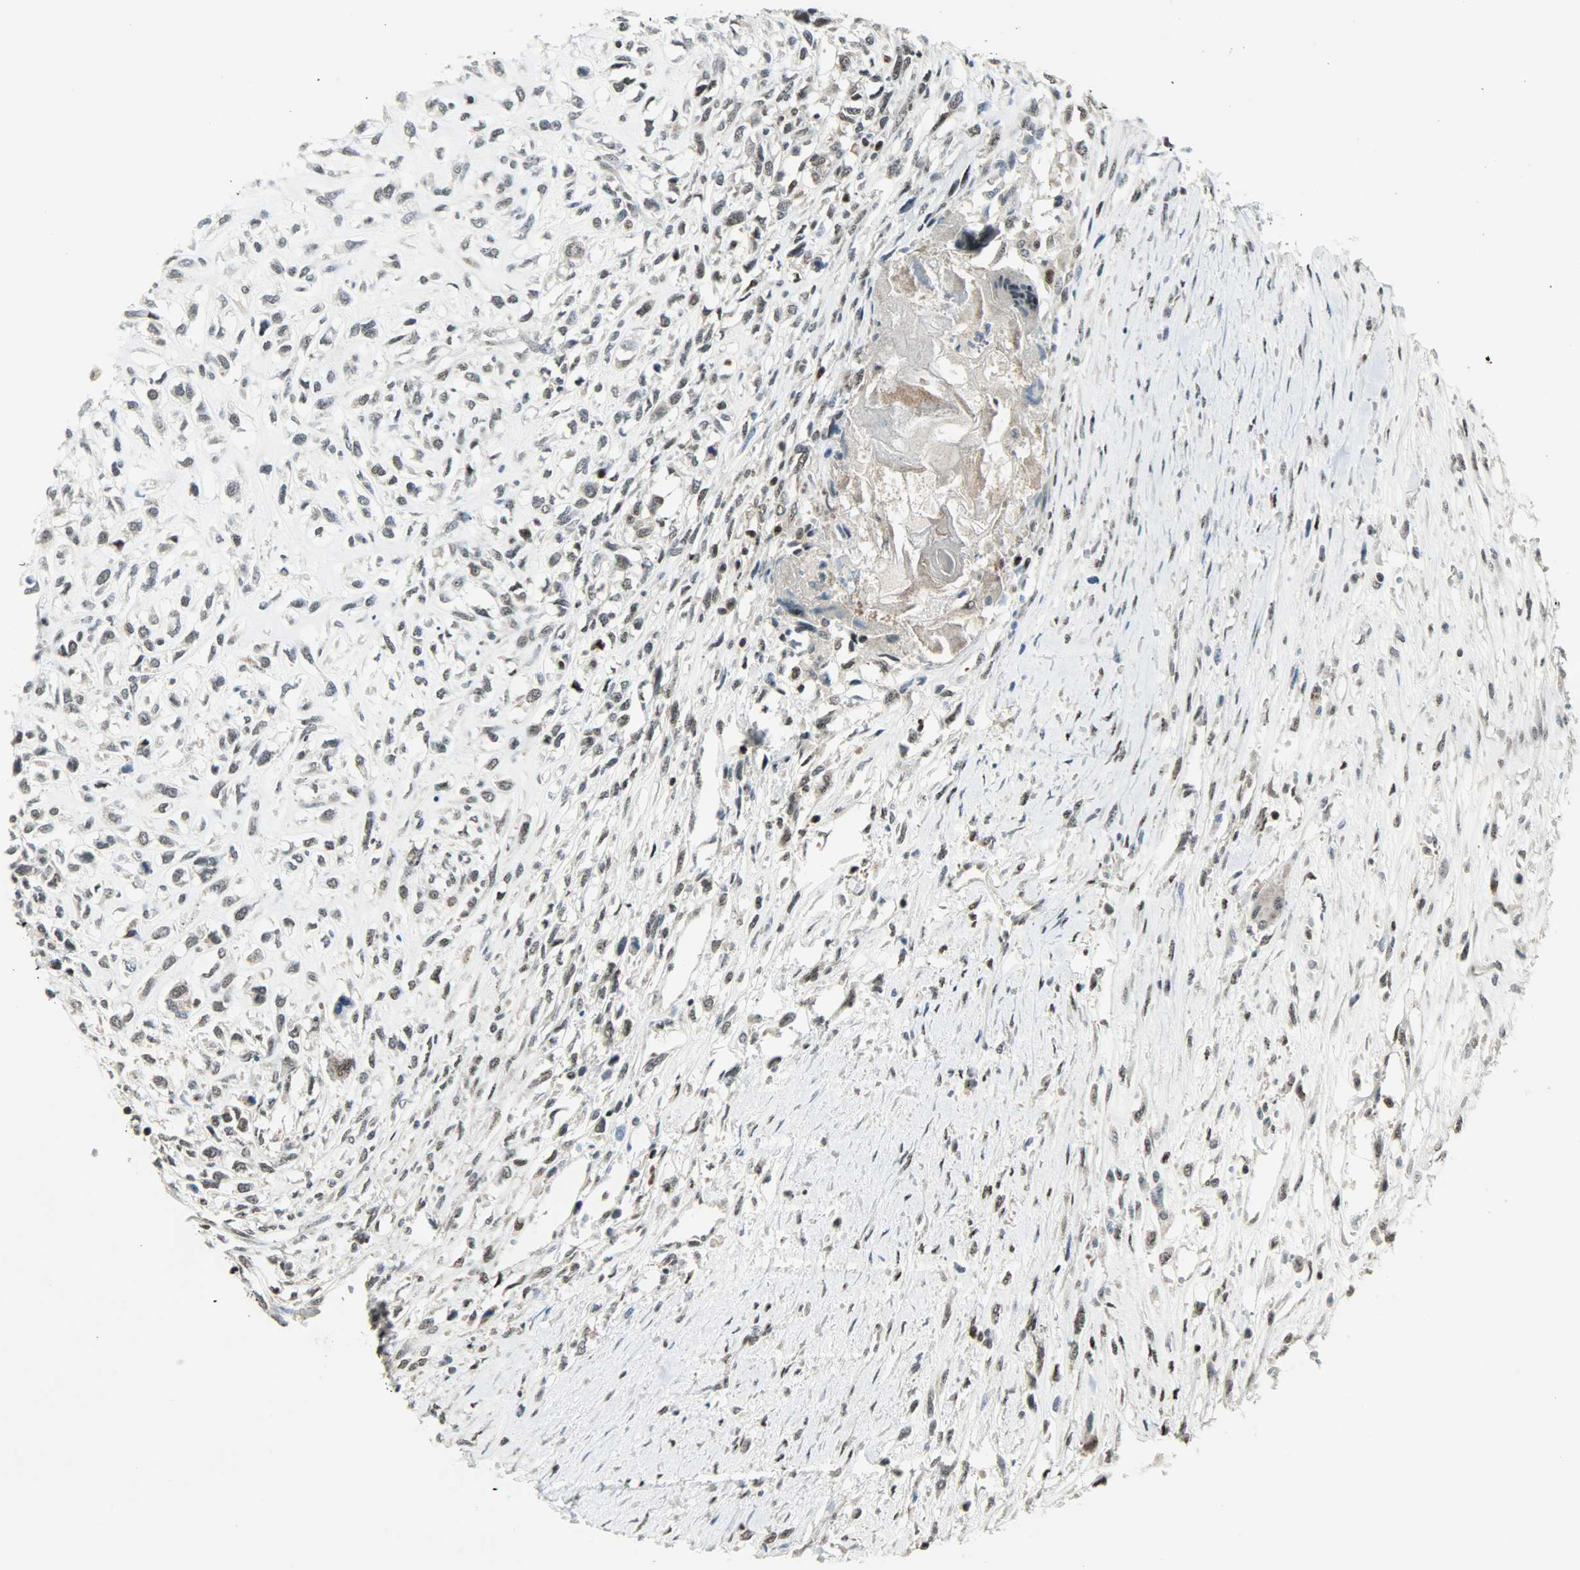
{"staining": {"intensity": "weak", "quantity": "25%-75%", "location": "nuclear"}, "tissue": "head and neck cancer", "cell_type": "Tumor cells", "image_type": "cancer", "snomed": [{"axis": "morphology", "description": "Necrosis, NOS"}, {"axis": "morphology", "description": "Neoplasm, malignant, NOS"}, {"axis": "topography", "description": "Salivary gland"}, {"axis": "topography", "description": "Head-Neck"}], "caption": "This is an image of immunohistochemistry (IHC) staining of malignant neoplasm (head and neck), which shows weak expression in the nuclear of tumor cells.", "gene": "IL15", "patient": {"sex": "male", "age": 43}}